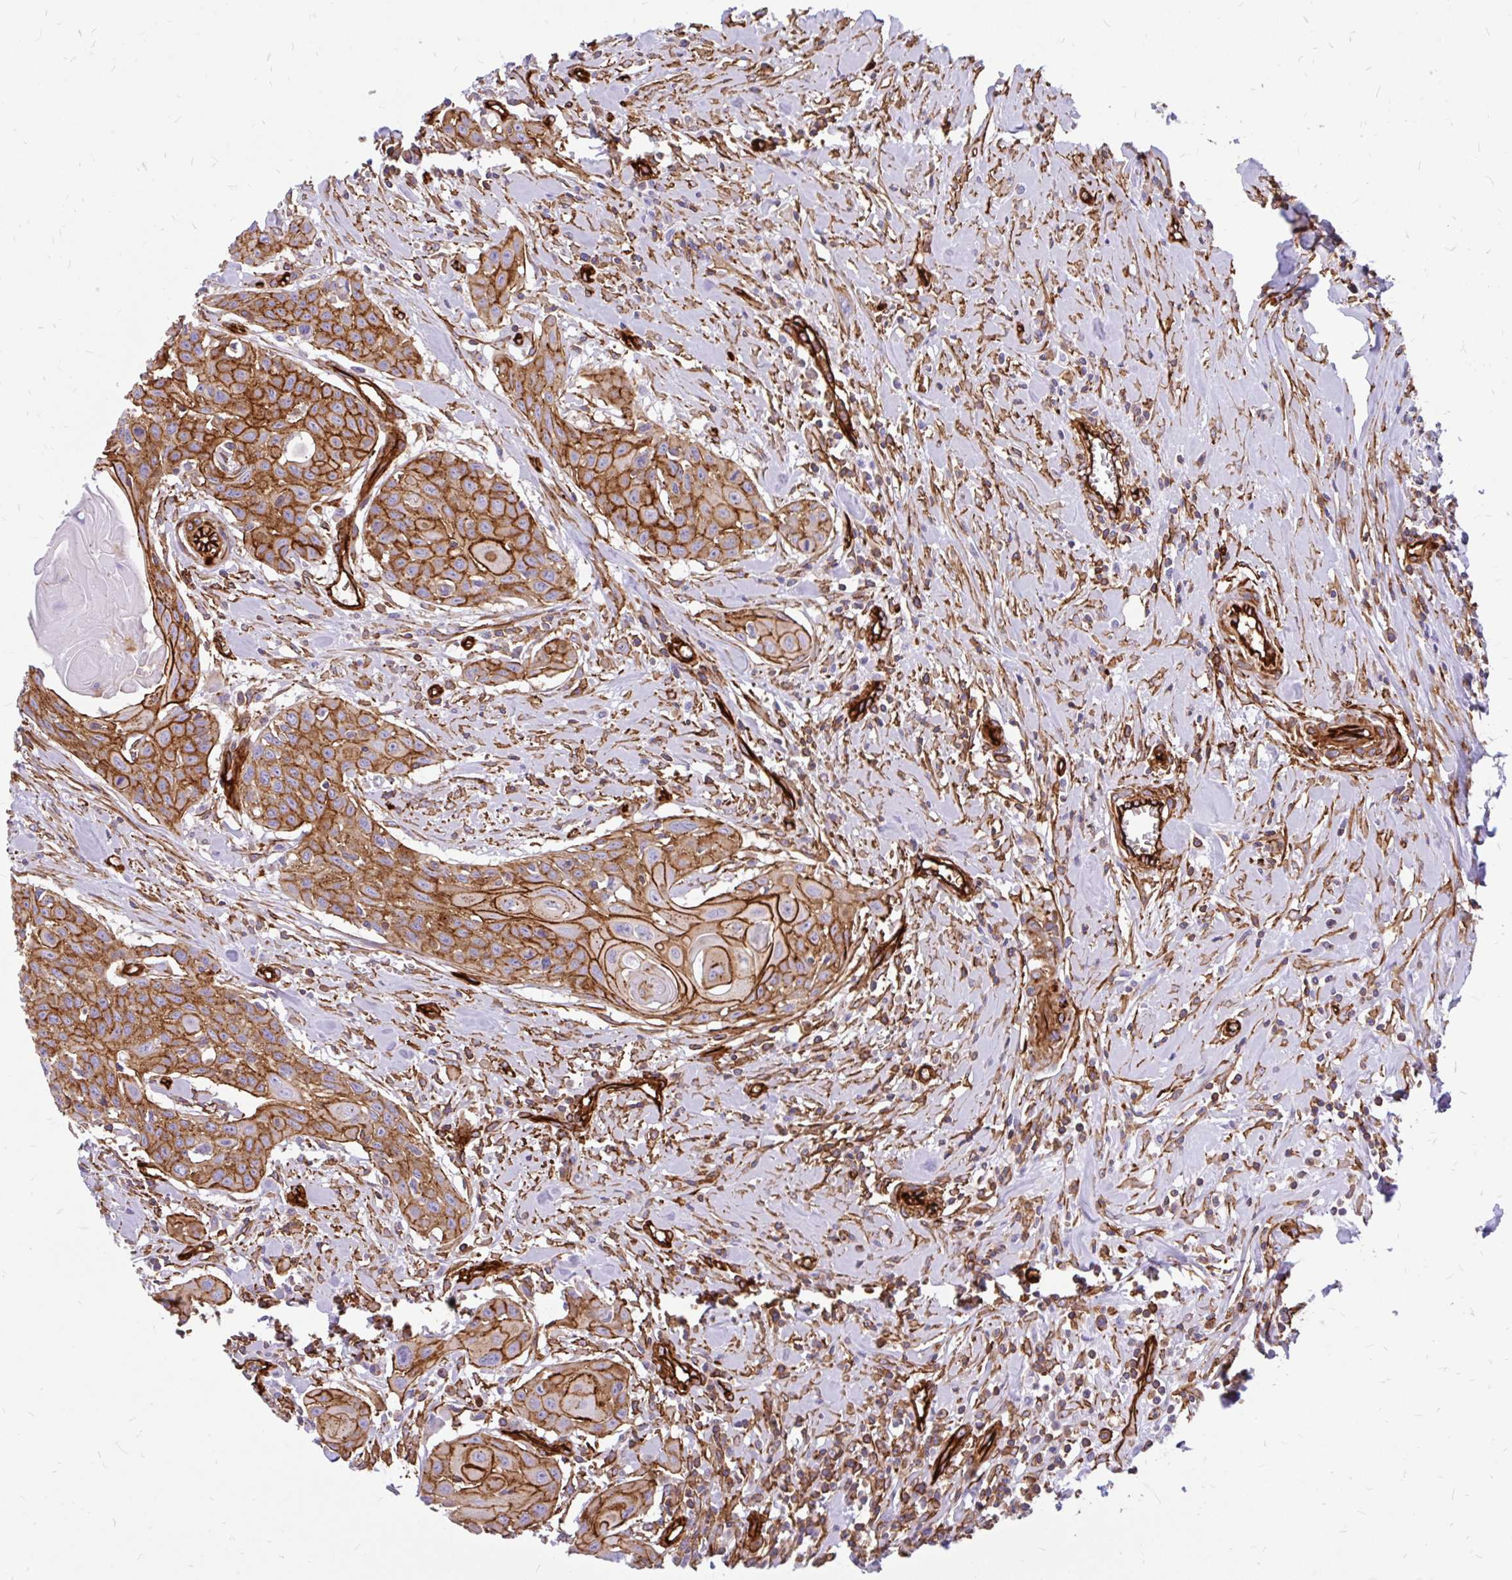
{"staining": {"intensity": "strong", "quantity": ">75%", "location": "cytoplasmic/membranous"}, "tissue": "head and neck cancer", "cell_type": "Tumor cells", "image_type": "cancer", "snomed": [{"axis": "morphology", "description": "Squamous cell carcinoma, NOS"}, {"axis": "topography", "description": "Lymph node"}, {"axis": "topography", "description": "Salivary gland"}, {"axis": "topography", "description": "Head-Neck"}], "caption": "Human head and neck squamous cell carcinoma stained for a protein (brown) displays strong cytoplasmic/membranous positive expression in about >75% of tumor cells.", "gene": "MAP1LC3B", "patient": {"sex": "female", "age": 74}}